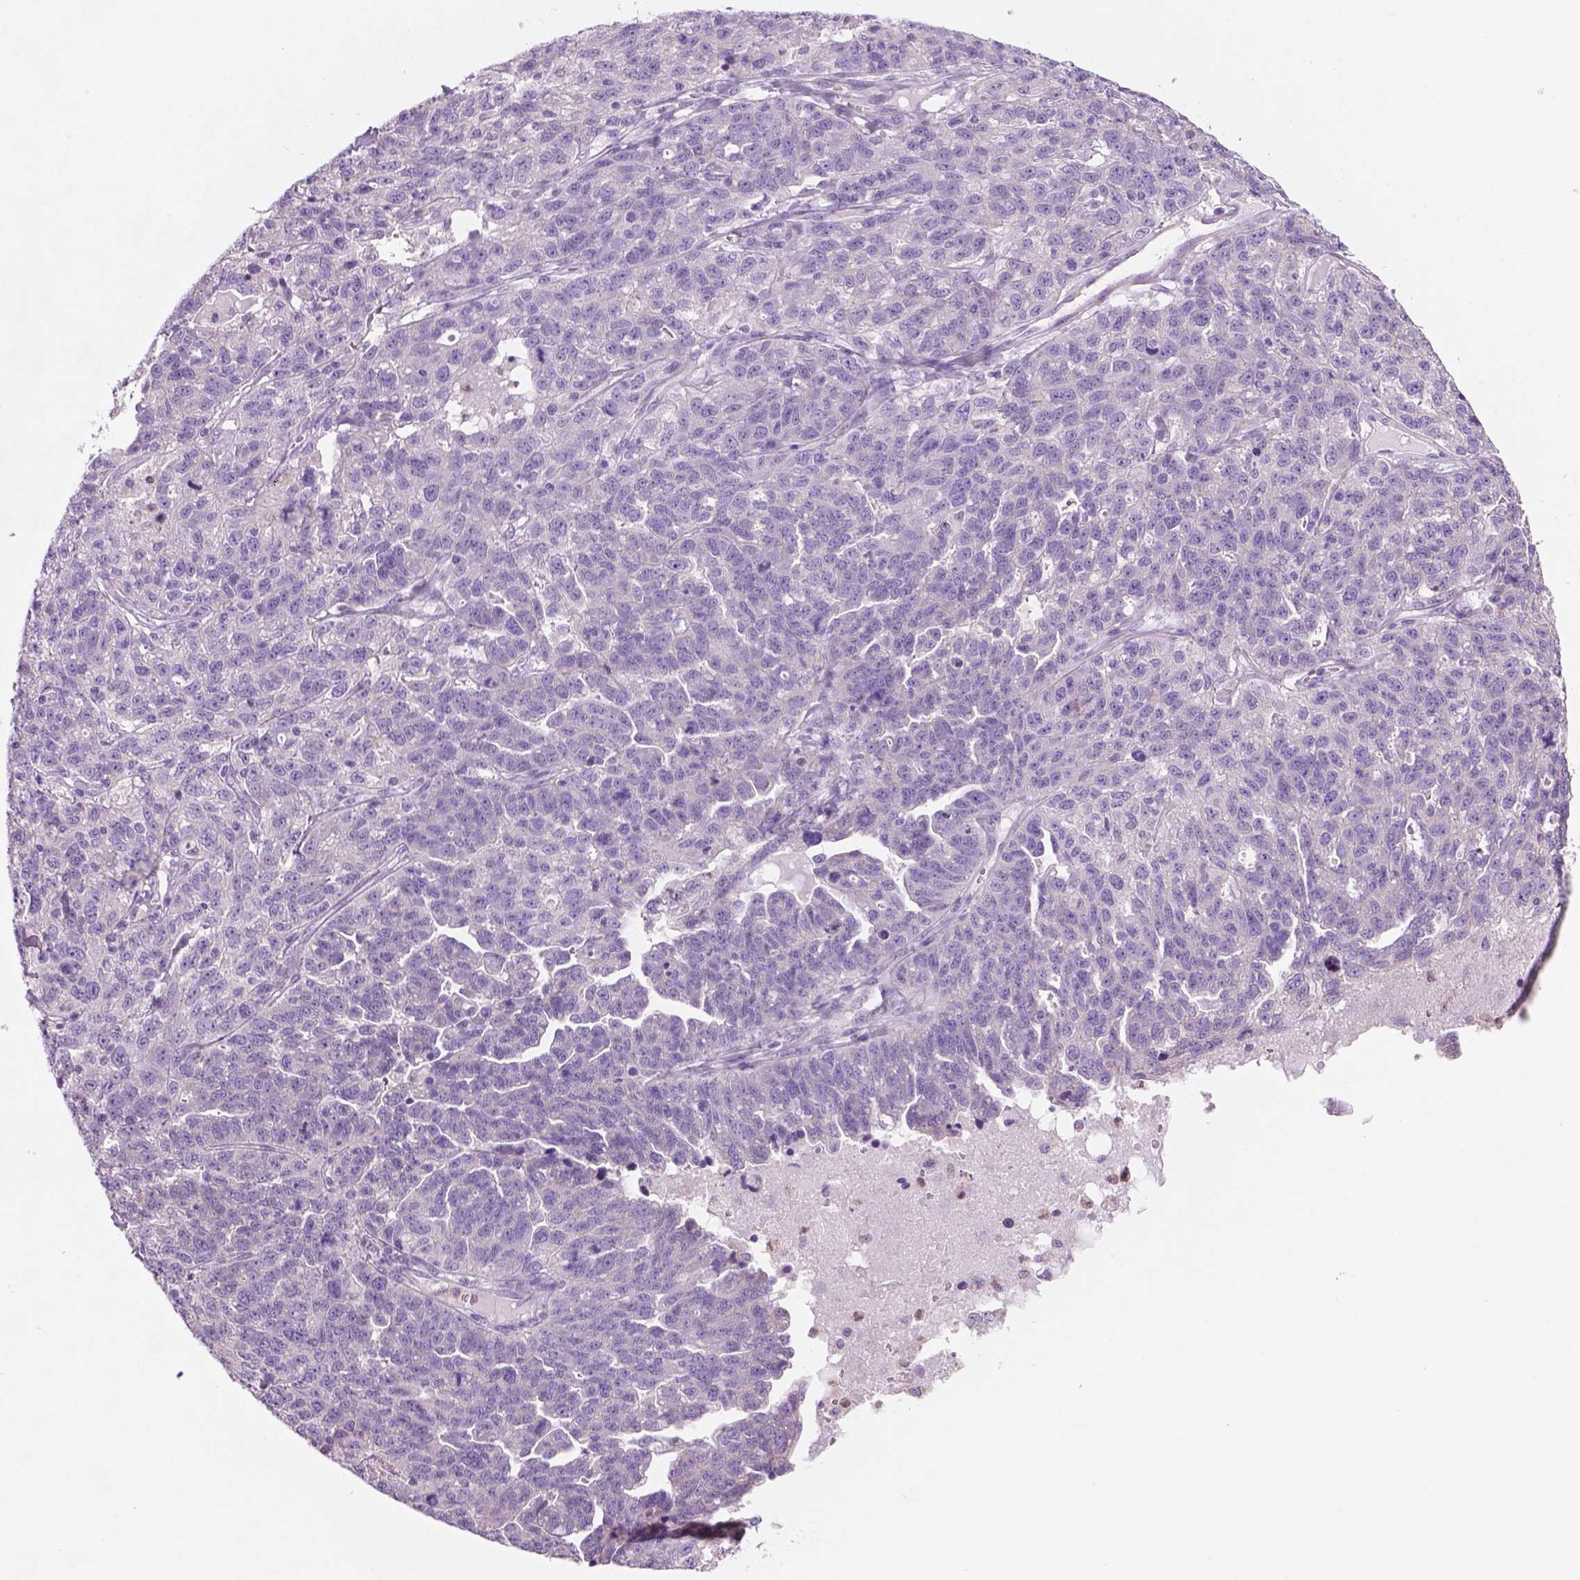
{"staining": {"intensity": "negative", "quantity": "none", "location": "none"}, "tissue": "ovarian cancer", "cell_type": "Tumor cells", "image_type": "cancer", "snomed": [{"axis": "morphology", "description": "Cystadenocarcinoma, serous, NOS"}, {"axis": "topography", "description": "Ovary"}], "caption": "This is an immunohistochemistry (IHC) image of ovarian cancer. There is no staining in tumor cells.", "gene": "CD84", "patient": {"sex": "female", "age": 71}}